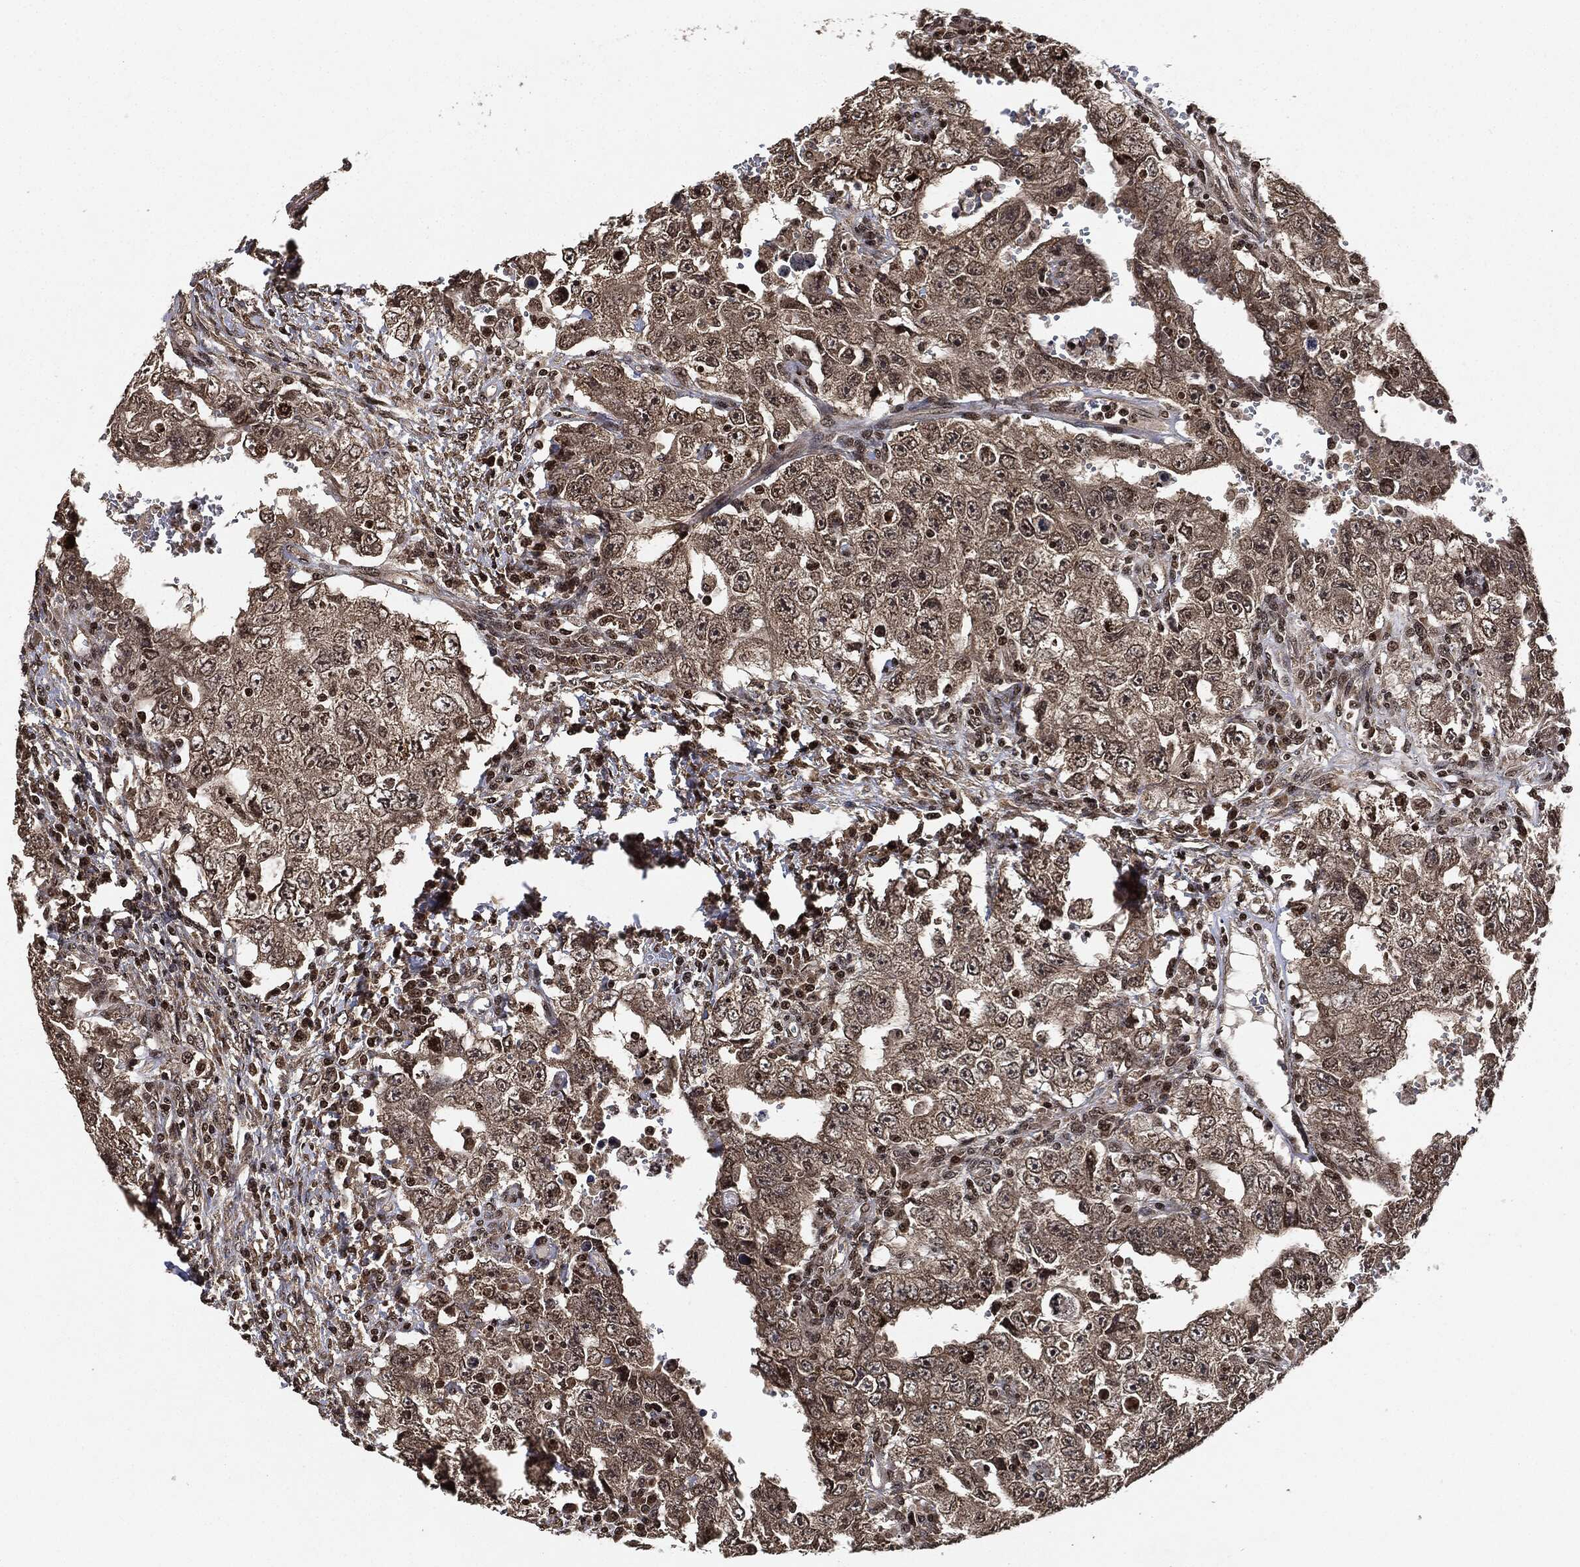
{"staining": {"intensity": "weak", "quantity": "25%-75%", "location": "cytoplasmic/membranous,nuclear"}, "tissue": "testis cancer", "cell_type": "Tumor cells", "image_type": "cancer", "snomed": [{"axis": "morphology", "description": "Carcinoma, Embryonal, NOS"}, {"axis": "topography", "description": "Testis"}], "caption": "Embryonal carcinoma (testis) stained with a brown dye reveals weak cytoplasmic/membranous and nuclear positive staining in approximately 25%-75% of tumor cells.", "gene": "PDK1", "patient": {"sex": "male", "age": 26}}